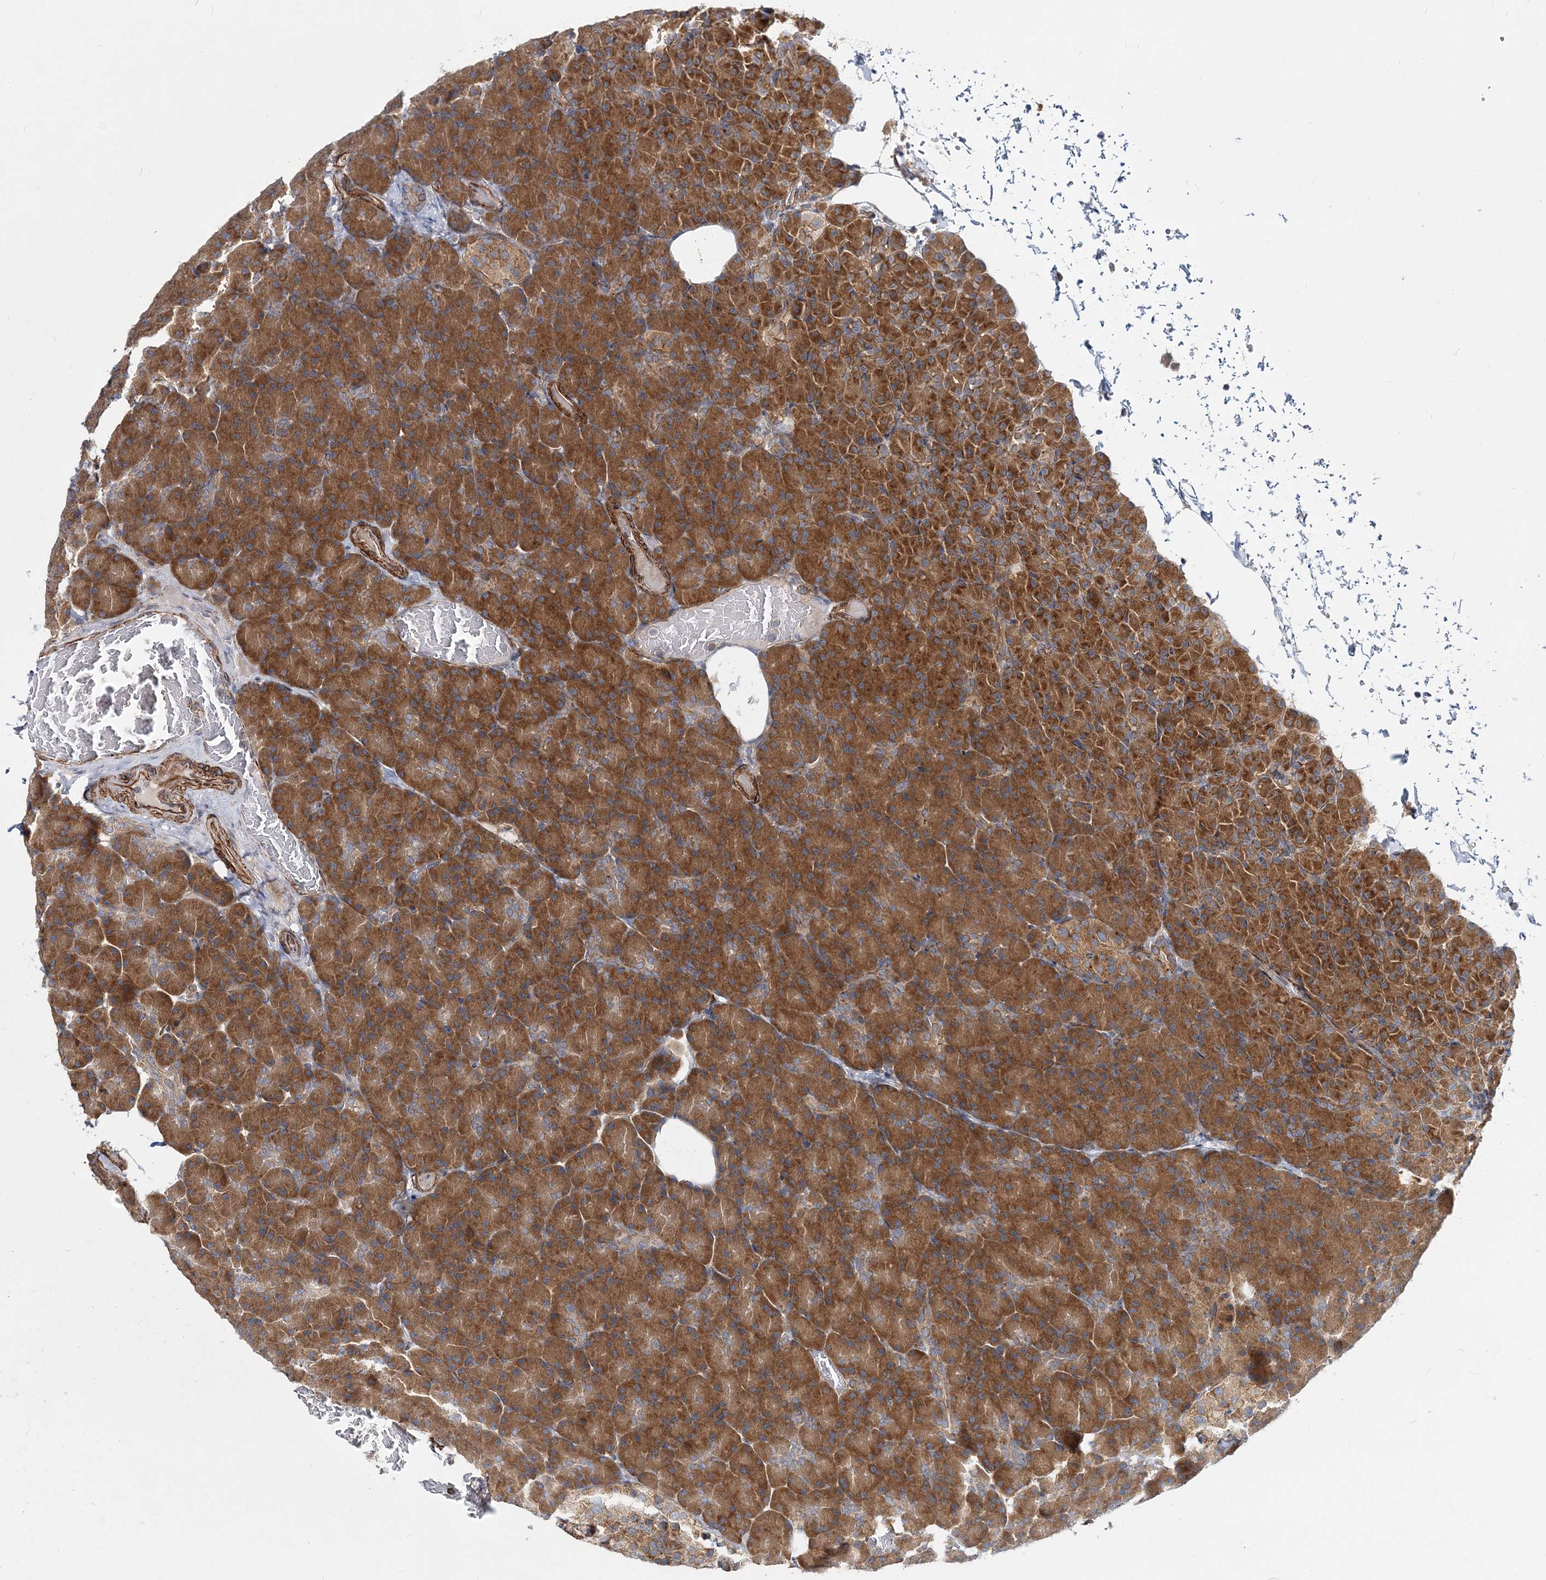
{"staining": {"intensity": "strong", "quantity": ">75%", "location": "cytoplasmic/membranous"}, "tissue": "pancreas", "cell_type": "Exocrine glandular cells", "image_type": "normal", "snomed": [{"axis": "morphology", "description": "Normal tissue, NOS"}, {"axis": "topography", "description": "Pancreas"}], "caption": "Immunohistochemical staining of unremarkable human pancreas exhibits >75% levels of strong cytoplasmic/membranous protein staining in about >75% of exocrine glandular cells.", "gene": "NBAS", "patient": {"sex": "female", "age": 43}}